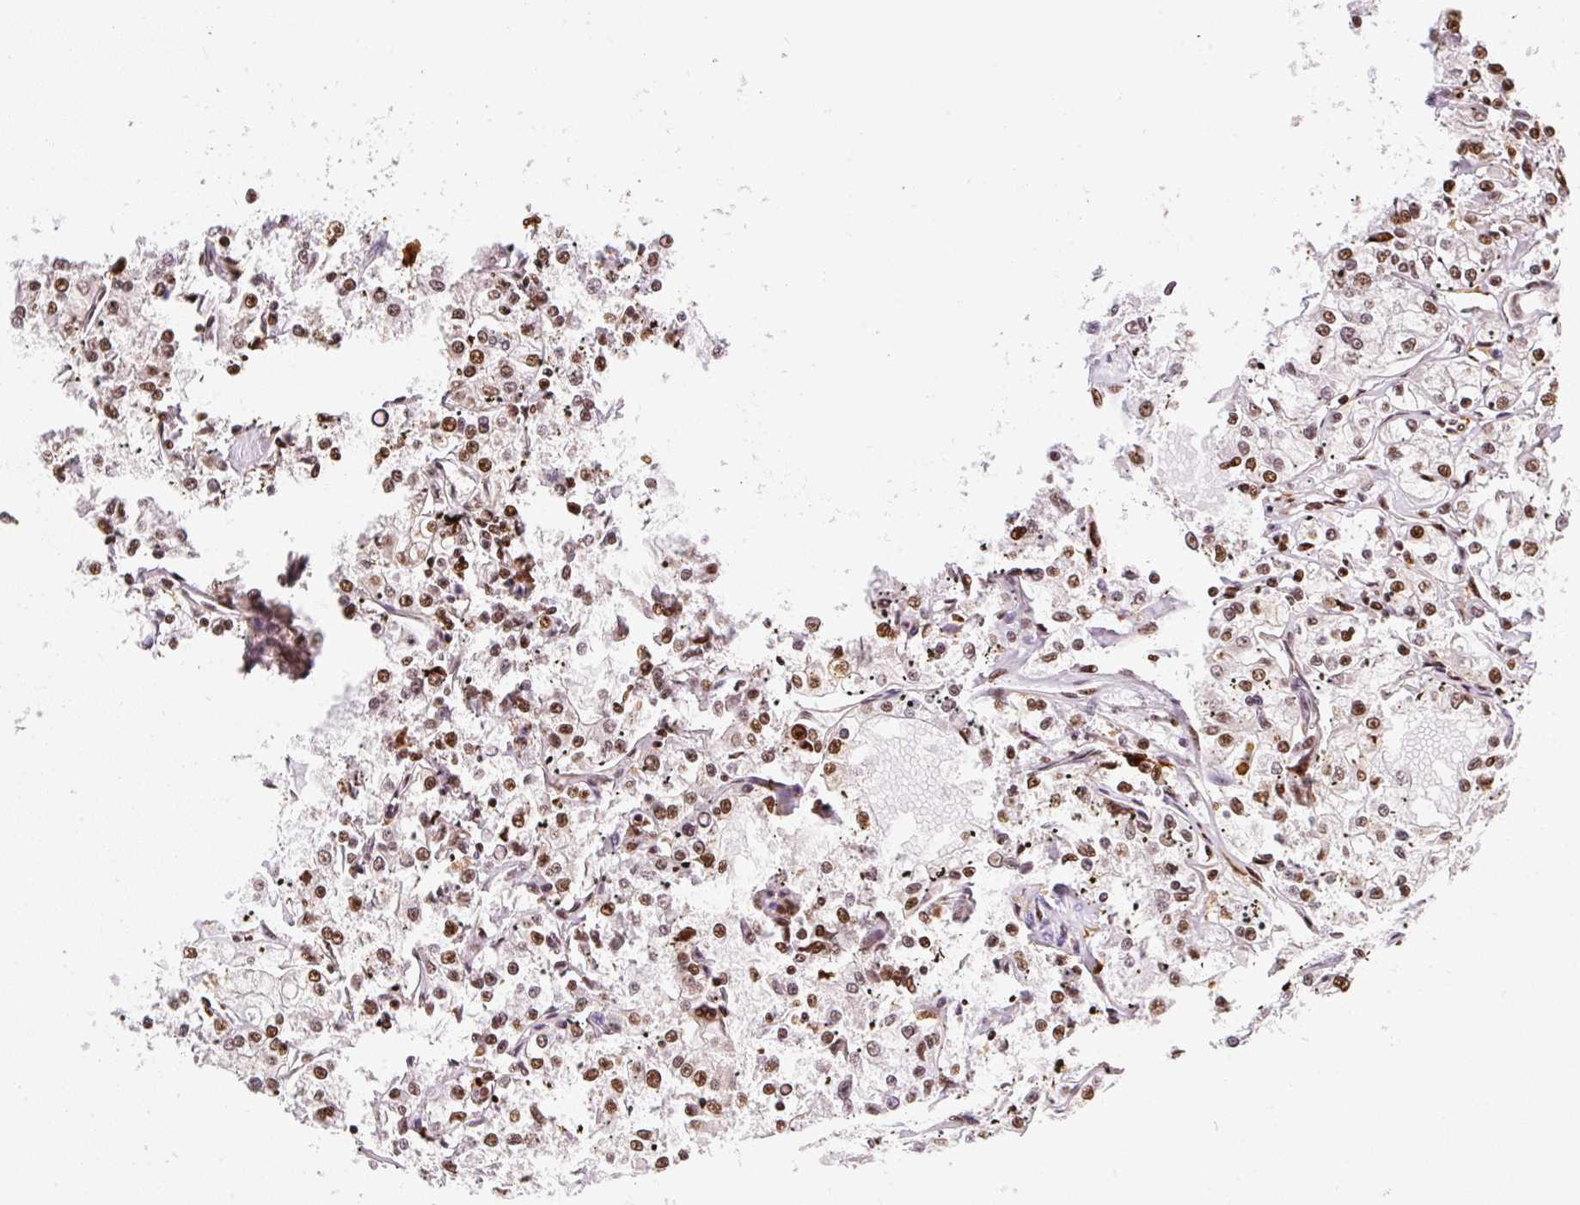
{"staining": {"intensity": "moderate", "quantity": ">75%", "location": "nuclear"}, "tissue": "renal cancer", "cell_type": "Tumor cells", "image_type": "cancer", "snomed": [{"axis": "morphology", "description": "Adenocarcinoma, NOS"}, {"axis": "topography", "description": "Kidney"}], "caption": "DAB (3,3'-diaminobenzidine) immunohistochemical staining of renal cancer displays moderate nuclear protein positivity in about >75% of tumor cells.", "gene": "GPR139", "patient": {"sex": "female", "age": 59}}